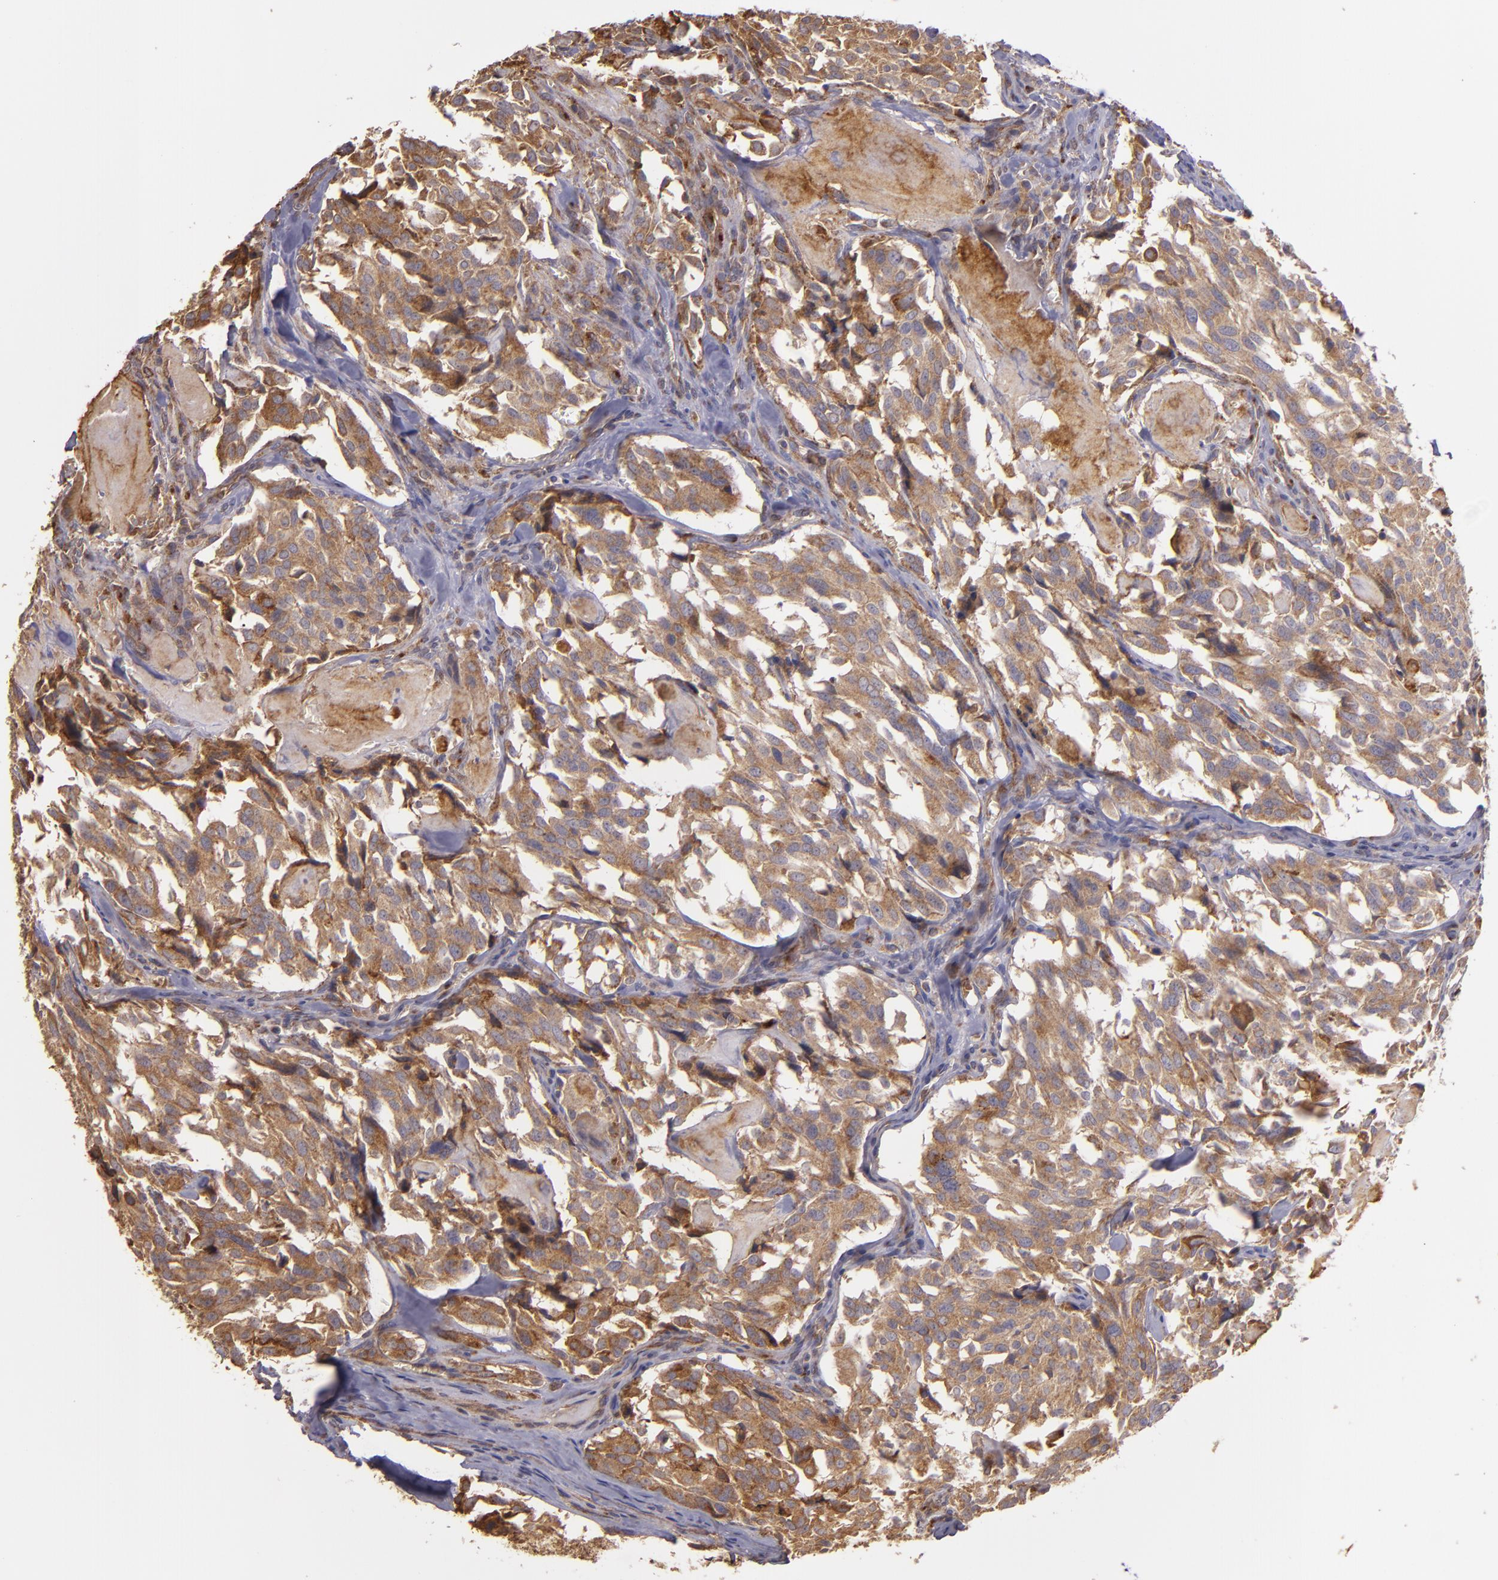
{"staining": {"intensity": "strong", "quantity": ">75%", "location": "cytoplasmic/membranous"}, "tissue": "thyroid cancer", "cell_type": "Tumor cells", "image_type": "cancer", "snomed": [{"axis": "morphology", "description": "Carcinoma, NOS"}, {"axis": "morphology", "description": "Carcinoid, malignant, NOS"}, {"axis": "topography", "description": "Thyroid gland"}], "caption": "This is a photomicrograph of IHC staining of thyroid carcinoid (malignant), which shows strong staining in the cytoplasmic/membranous of tumor cells.", "gene": "ECE1", "patient": {"sex": "male", "age": 33}}